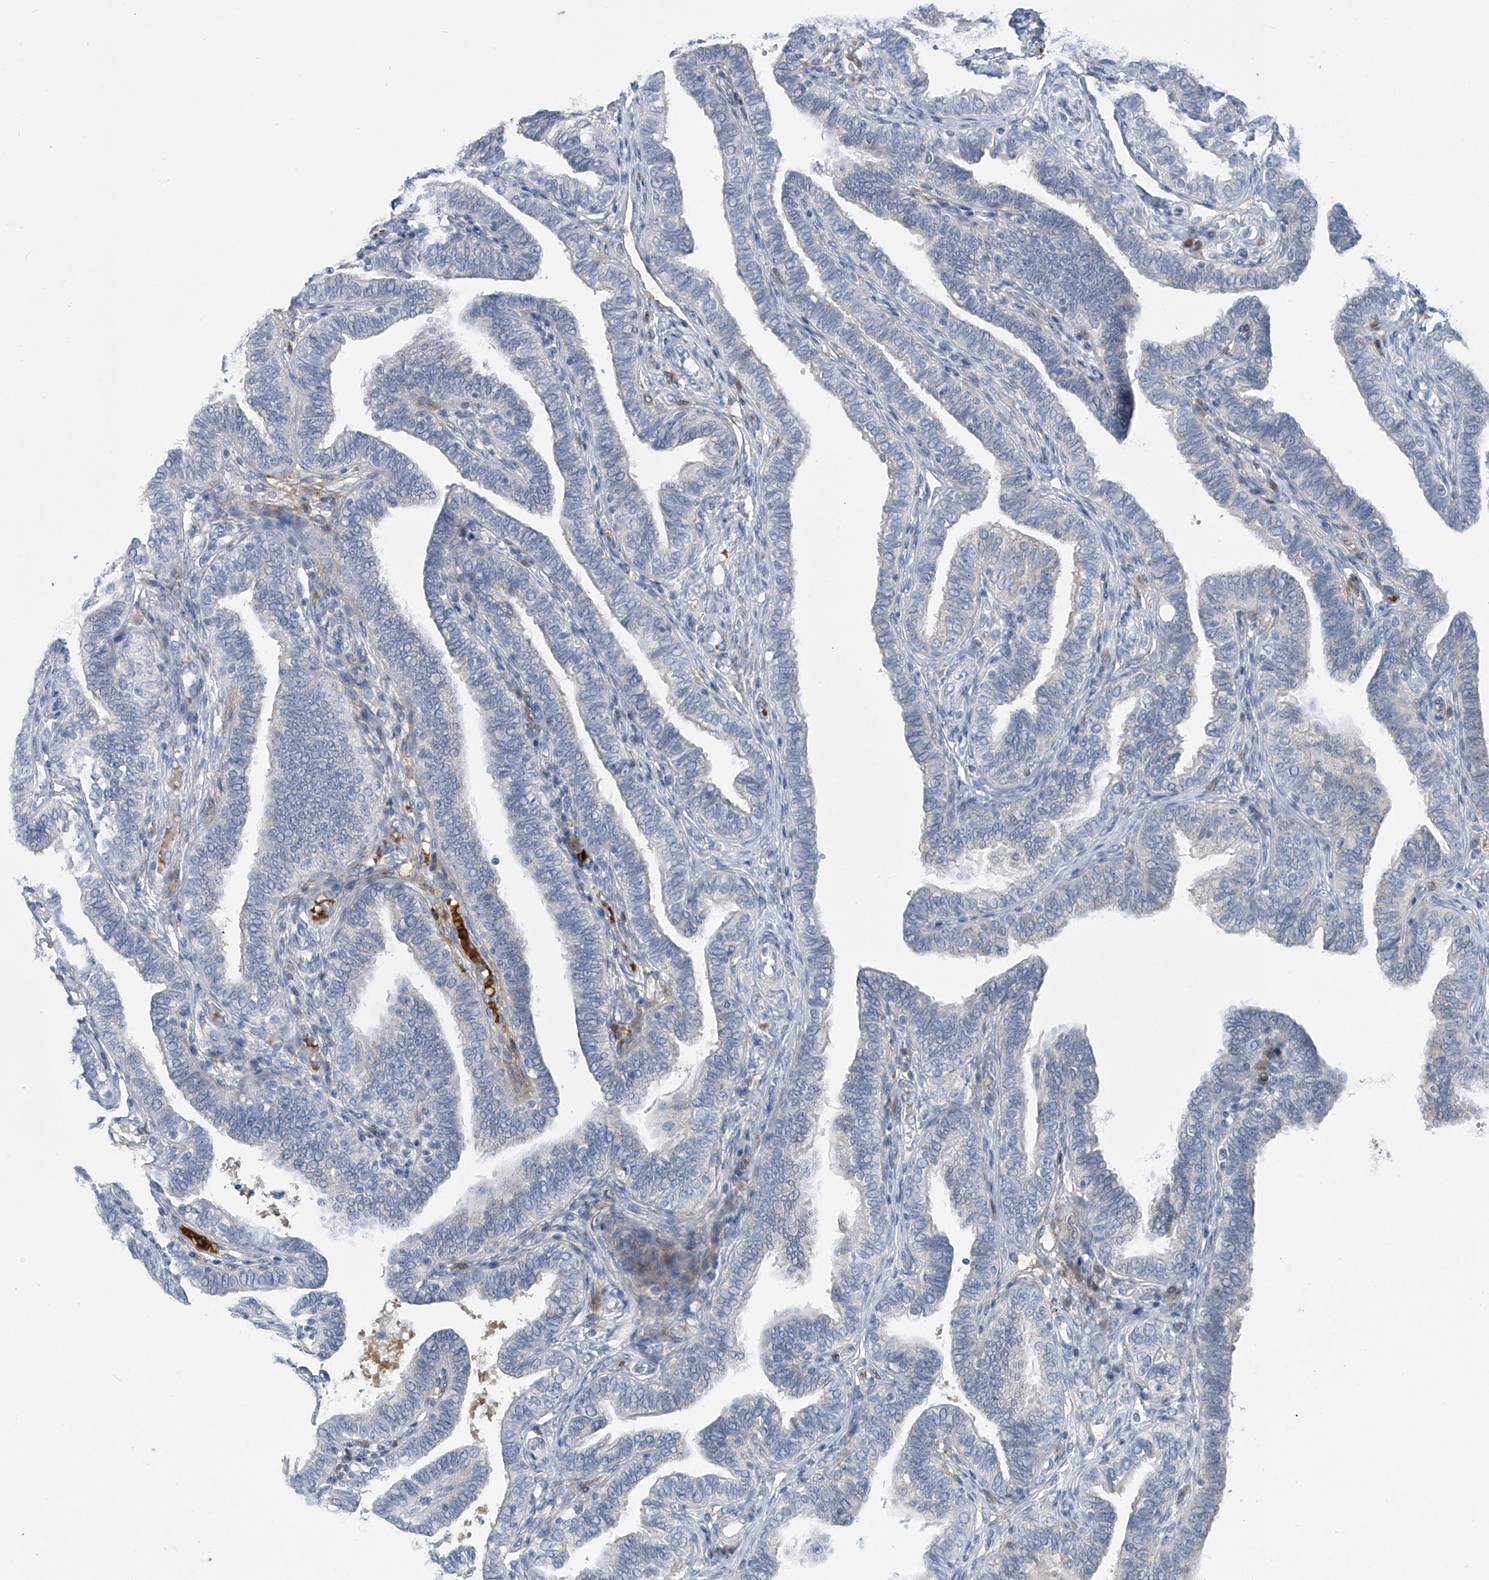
{"staining": {"intensity": "weak", "quantity": "<25%", "location": "cytoplasmic/membranous"}, "tissue": "fallopian tube", "cell_type": "Glandular cells", "image_type": "normal", "snomed": [{"axis": "morphology", "description": "Normal tissue, NOS"}, {"axis": "topography", "description": "Fallopian tube"}], "caption": "DAB immunohistochemical staining of unremarkable human fallopian tube exhibits no significant positivity in glandular cells. The staining is performed using DAB (3,3'-diaminobenzidine) brown chromogen with nuclei counter-stained in using hematoxylin.", "gene": "SLCO4A1", "patient": {"sex": "female", "age": 39}}